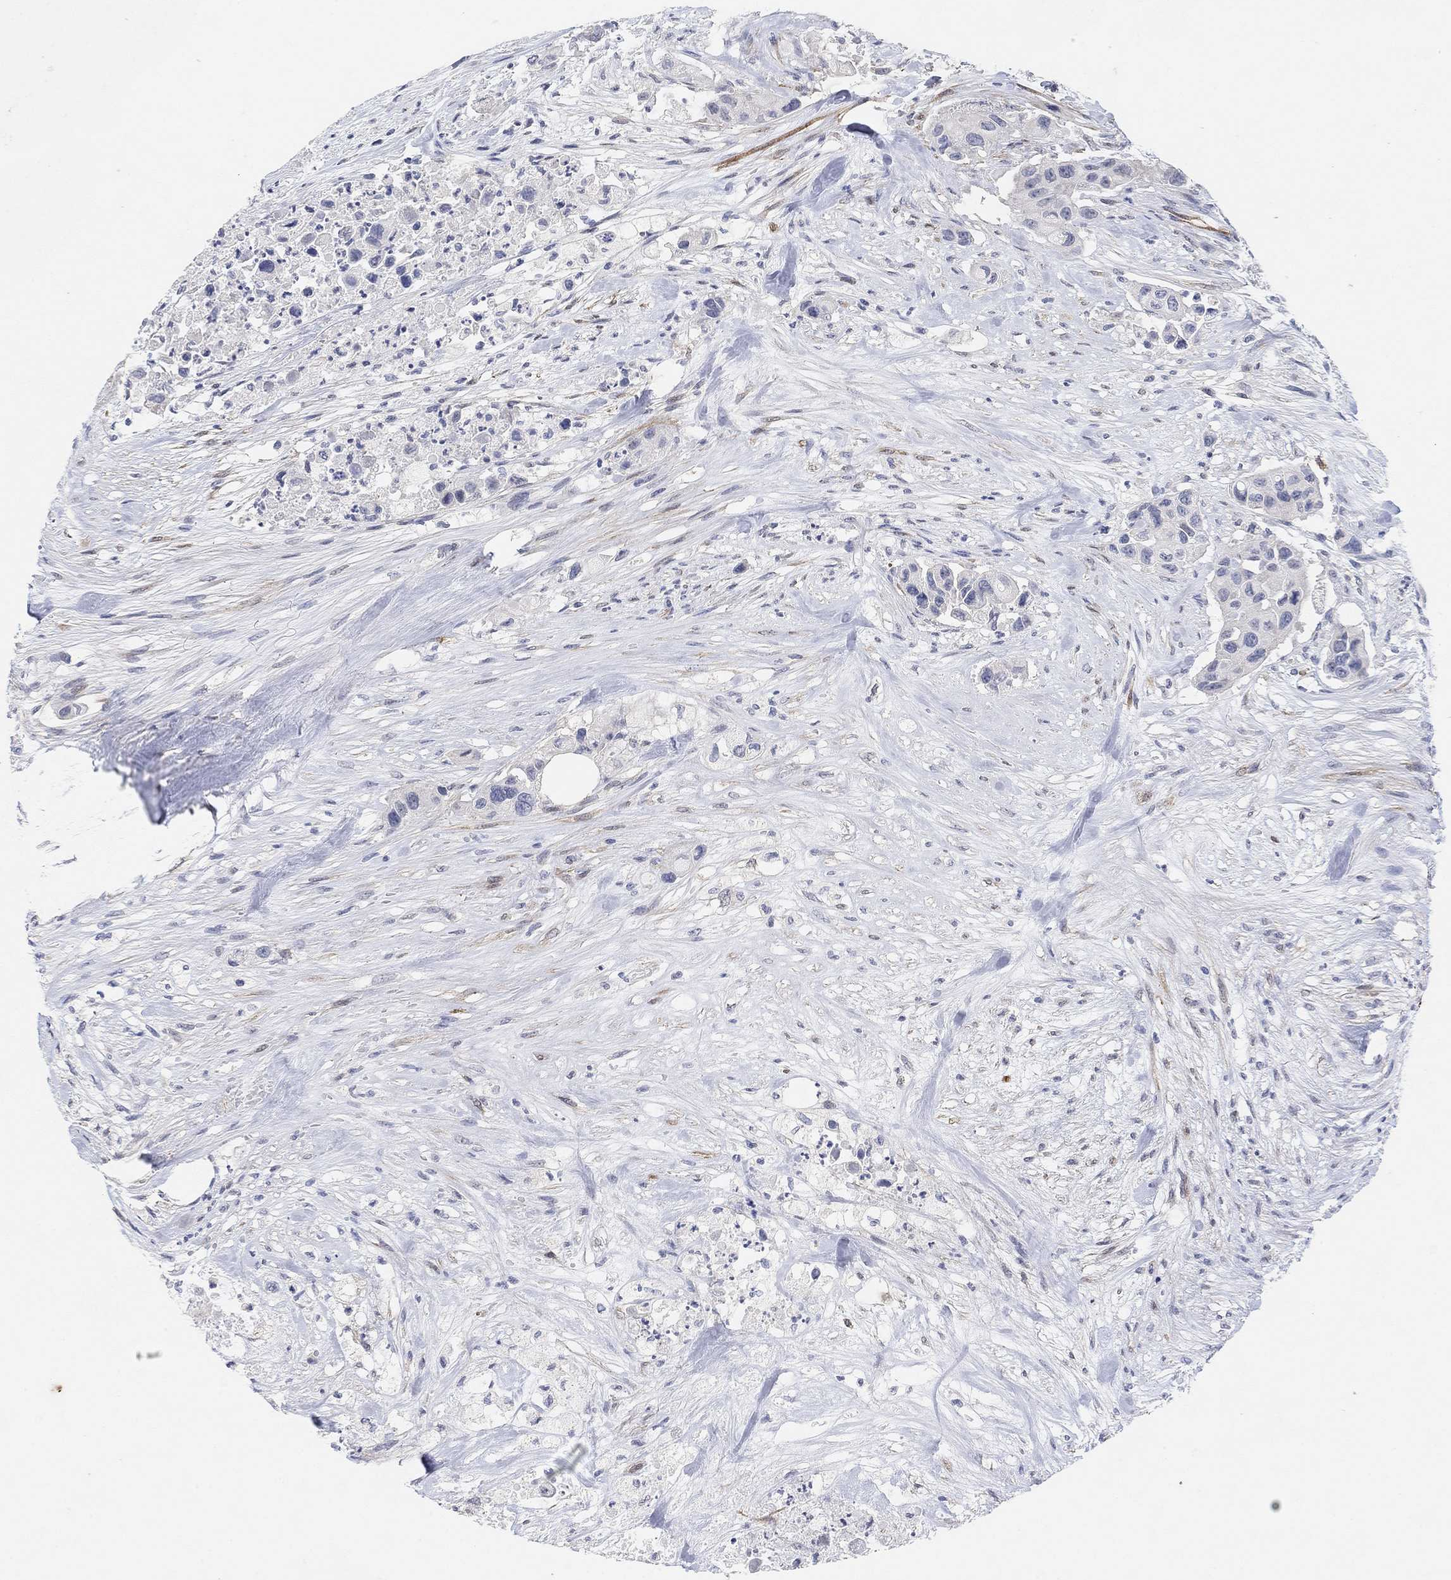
{"staining": {"intensity": "negative", "quantity": "none", "location": "none"}, "tissue": "urothelial cancer", "cell_type": "Tumor cells", "image_type": "cancer", "snomed": [{"axis": "morphology", "description": "Urothelial carcinoma, High grade"}, {"axis": "topography", "description": "Urinary bladder"}], "caption": "Immunohistochemistry micrograph of neoplastic tissue: human high-grade urothelial carcinoma stained with DAB reveals no significant protein expression in tumor cells.", "gene": "VAT1L", "patient": {"sex": "female", "age": 73}}